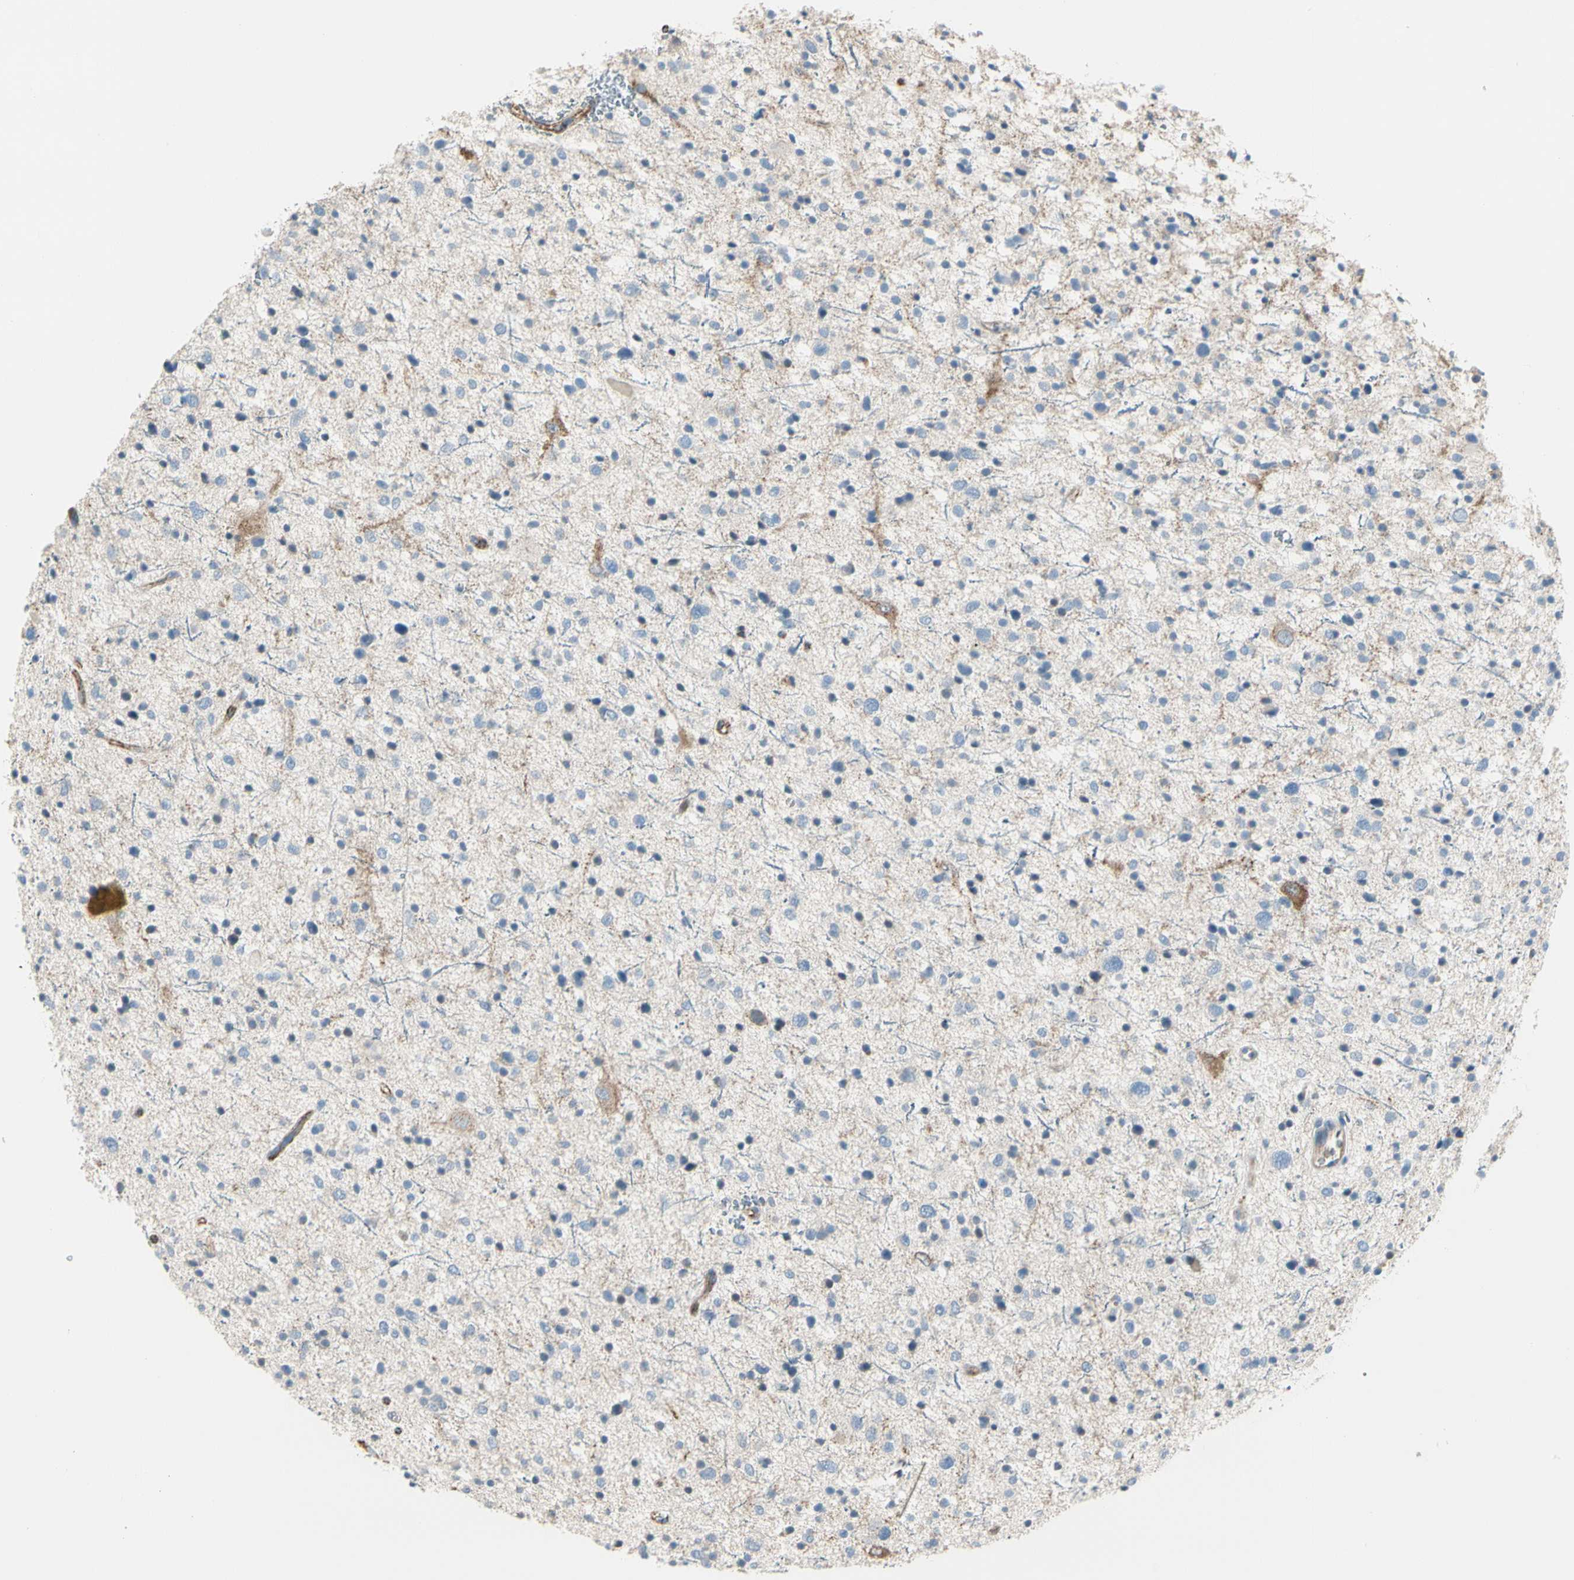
{"staining": {"intensity": "moderate", "quantity": "<25%", "location": "cytoplasmic/membranous"}, "tissue": "glioma", "cell_type": "Tumor cells", "image_type": "cancer", "snomed": [{"axis": "morphology", "description": "Glioma, malignant, Low grade"}, {"axis": "topography", "description": "Brain"}], "caption": "Moderate cytoplasmic/membranous protein positivity is appreciated in about <25% of tumor cells in glioma.", "gene": "SLC6A15", "patient": {"sex": "female", "age": 37}}